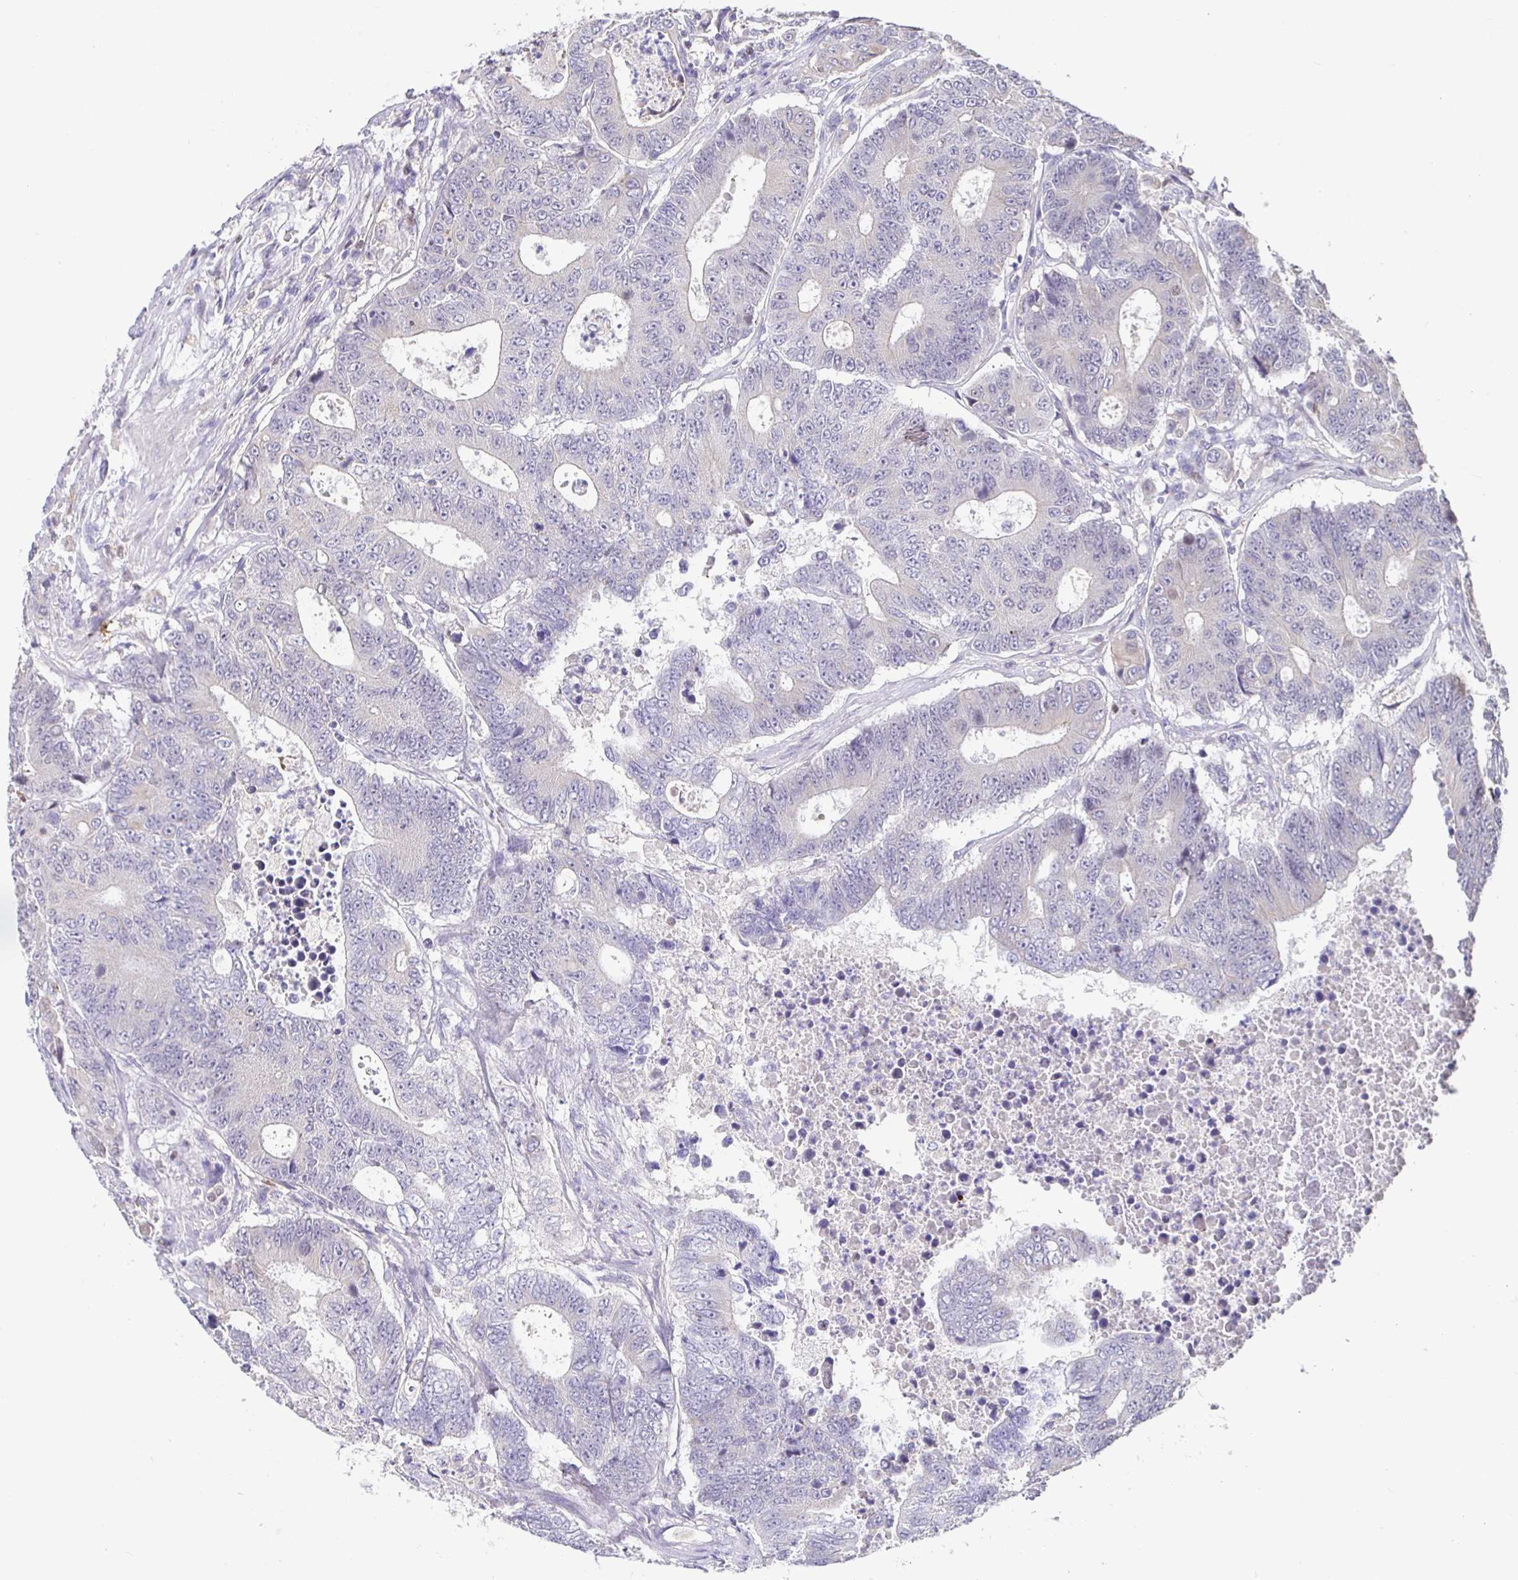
{"staining": {"intensity": "negative", "quantity": "none", "location": "none"}, "tissue": "colorectal cancer", "cell_type": "Tumor cells", "image_type": "cancer", "snomed": [{"axis": "morphology", "description": "Adenocarcinoma, NOS"}, {"axis": "topography", "description": "Colon"}], "caption": "Image shows no protein positivity in tumor cells of colorectal adenocarcinoma tissue. Nuclei are stained in blue.", "gene": "SATB1", "patient": {"sex": "female", "age": 48}}